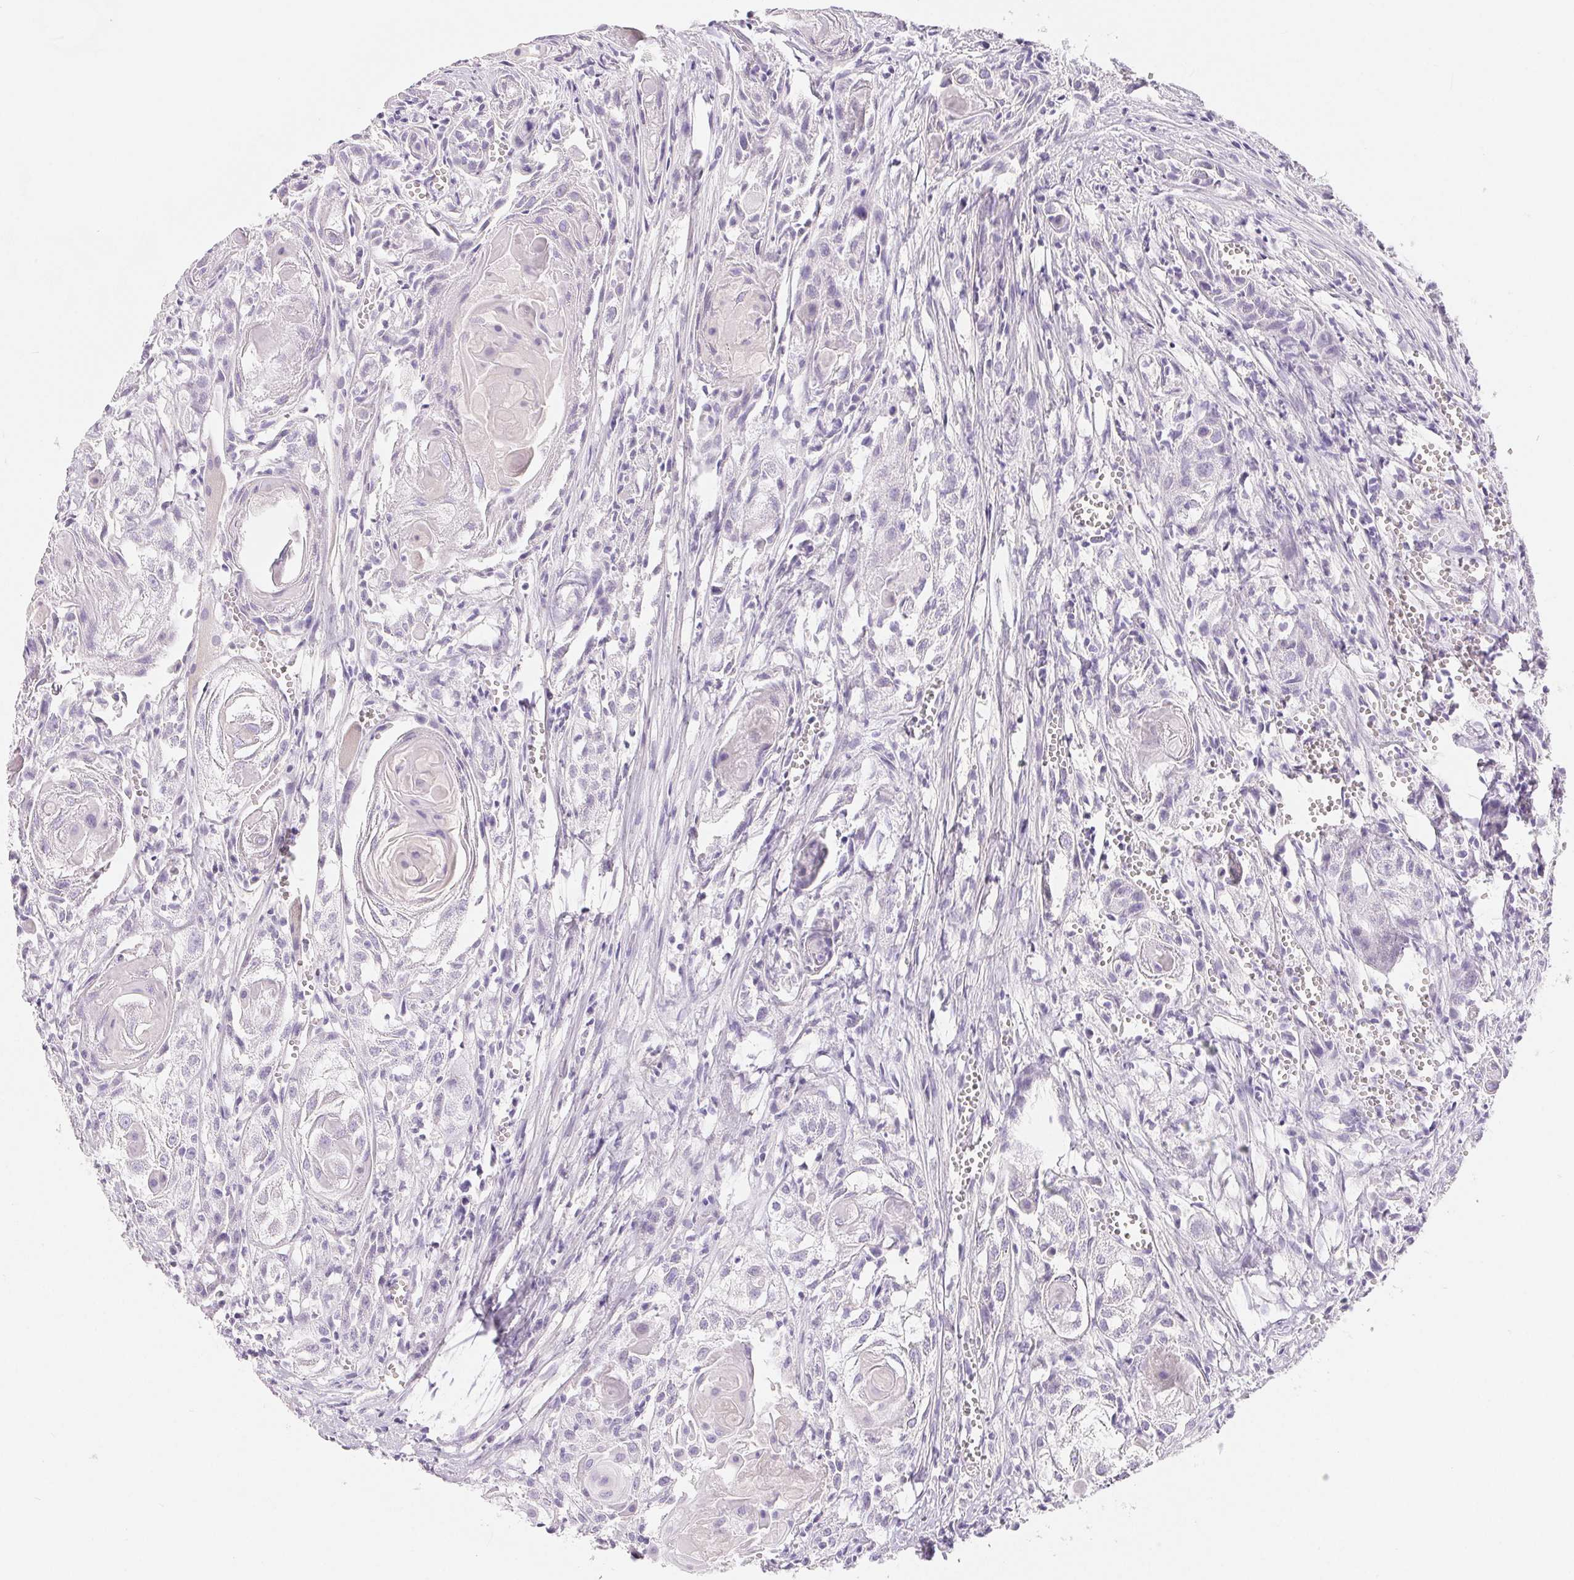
{"staining": {"intensity": "negative", "quantity": "none", "location": "none"}, "tissue": "head and neck cancer", "cell_type": "Tumor cells", "image_type": "cancer", "snomed": [{"axis": "morphology", "description": "Squamous cell carcinoma, NOS"}, {"axis": "topography", "description": "Head-Neck"}], "caption": "Immunohistochemical staining of human squamous cell carcinoma (head and neck) displays no significant expression in tumor cells.", "gene": "SPACA5B", "patient": {"sex": "female", "age": 80}}